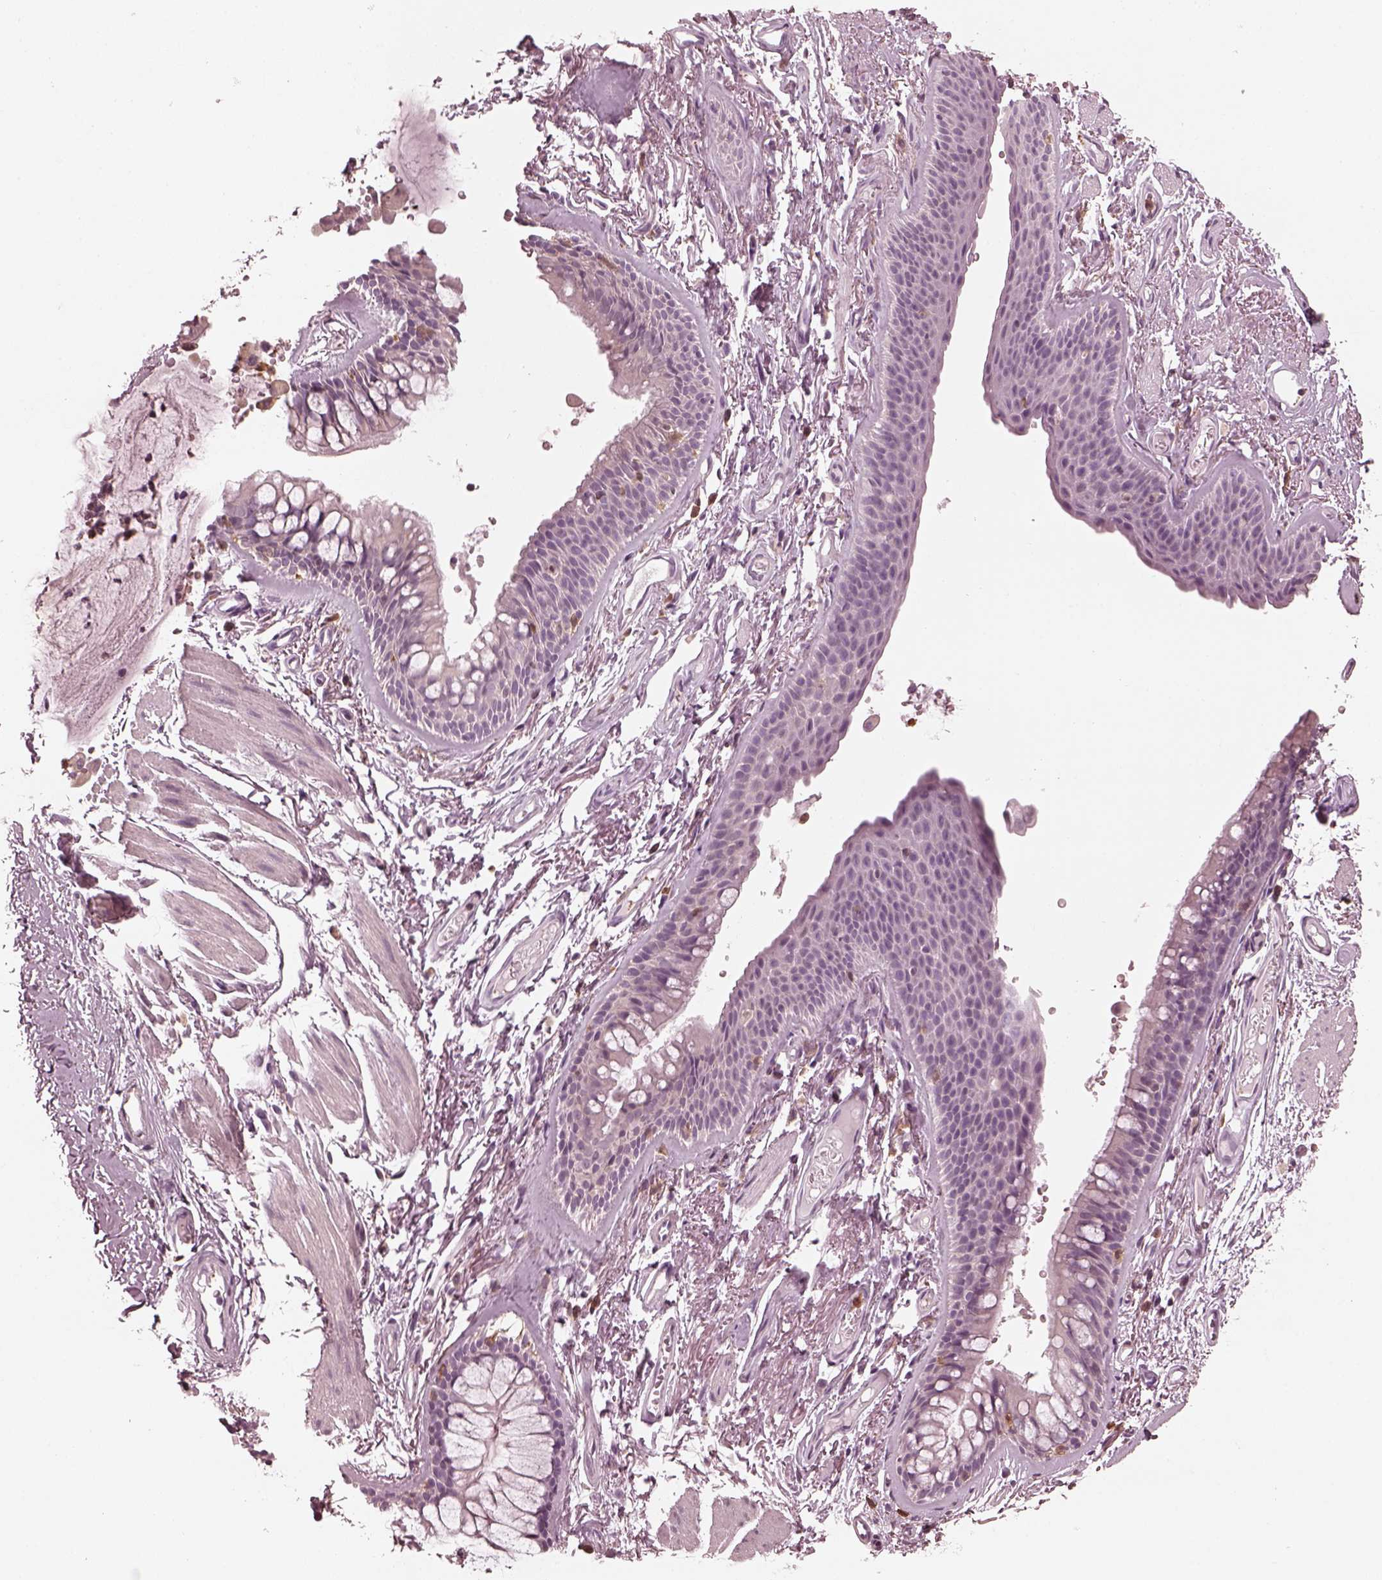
{"staining": {"intensity": "negative", "quantity": "none", "location": "none"}, "tissue": "soft tissue", "cell_type": "Chondrocytes", "image_type": "normal", "snomed": [{"axis": "morphology", "description": "Normal tissue, NOS"}, {"axis": "topography", "description": "Cartilage tissue"}, {"axis": "topography", "description": "Bronchus"}], "caption": "Soft tissue was stained to show a protein in brown. There is no significant positivity in chondrocytes. (DAB (3,3'-diaminobenzidine) immunohistochemistry (IHC), high magnification).", "gene": "PSTPIP2", "patient": {"sex": "female", "age": 79}}